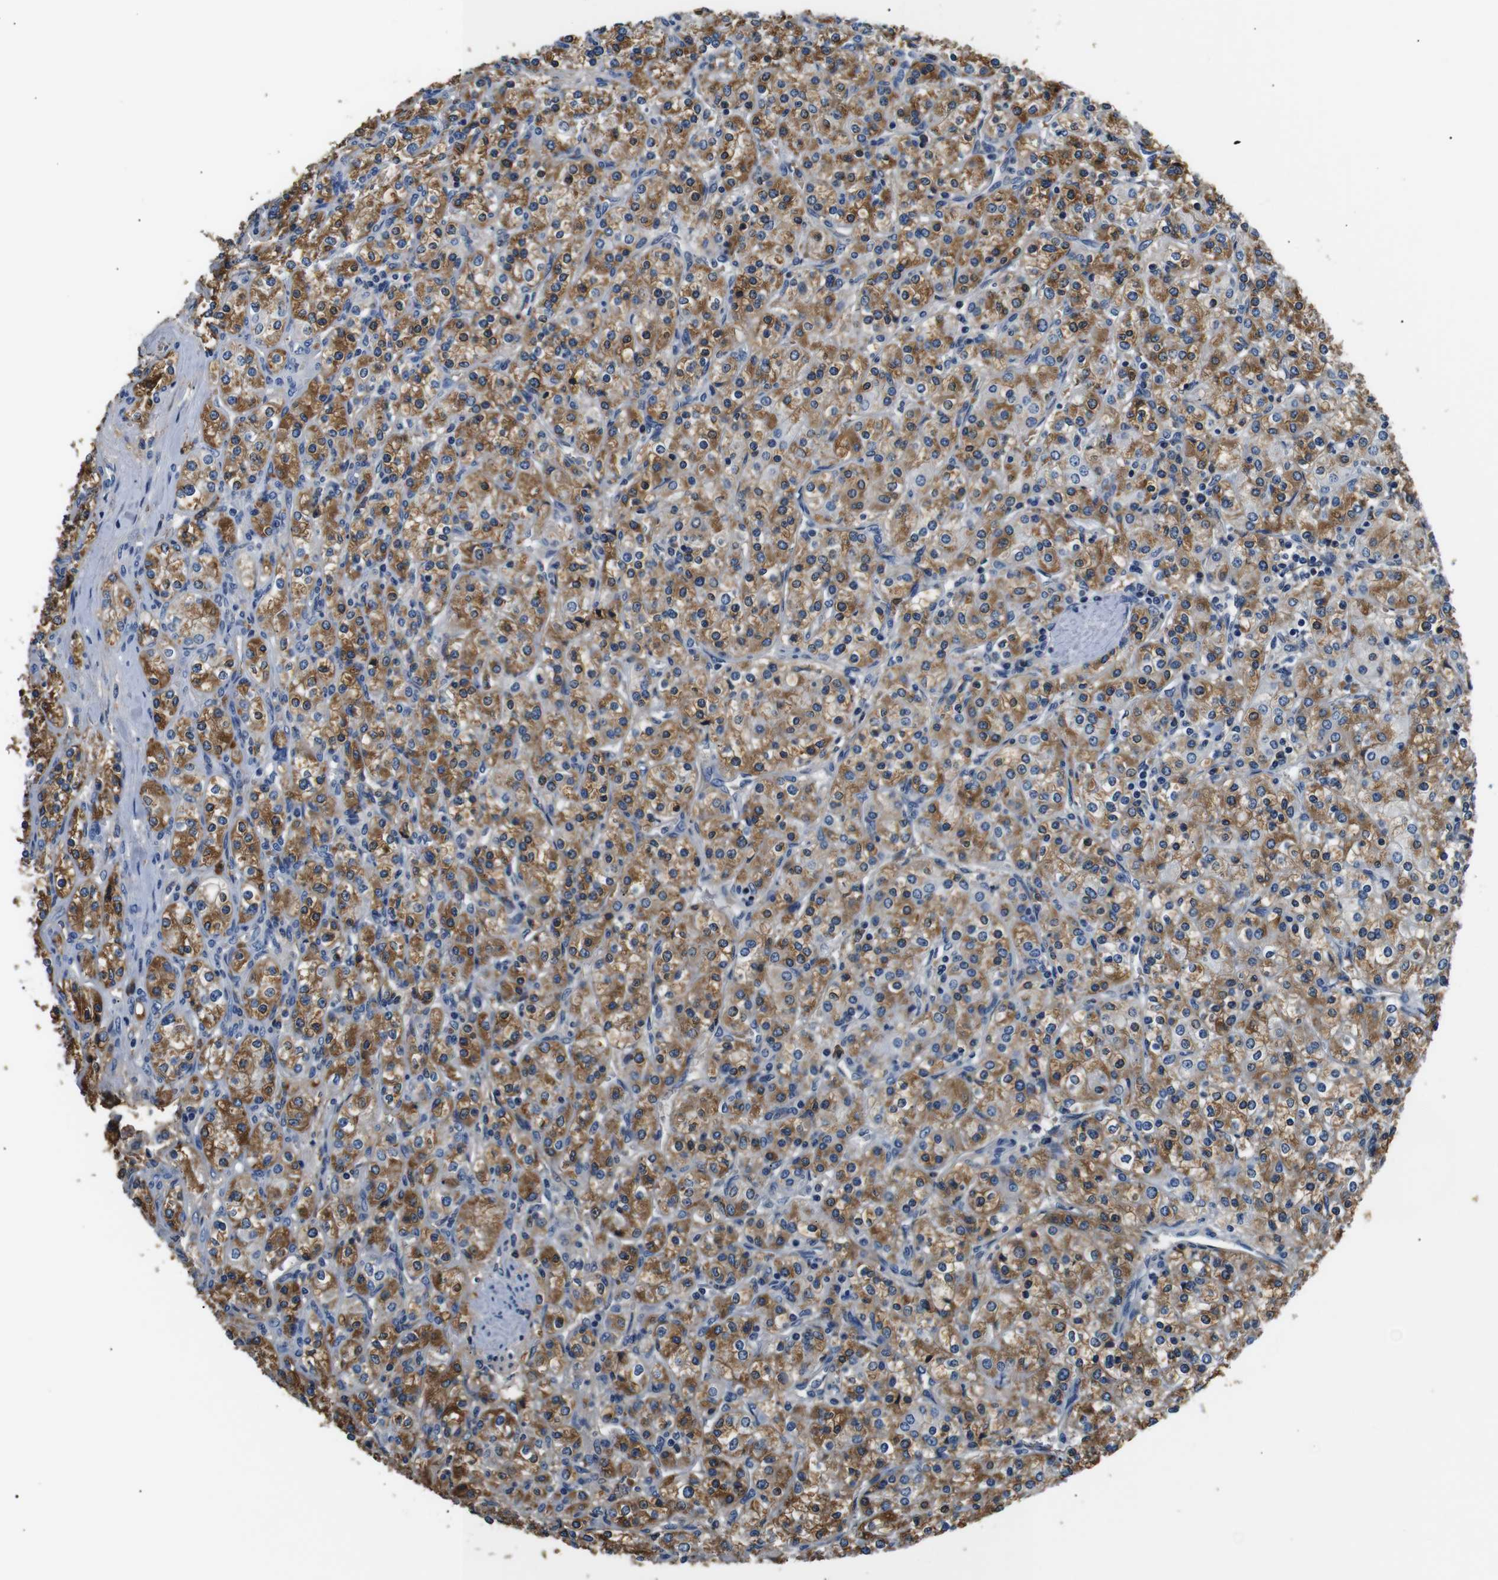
{"staining": {"intensity": "moderate", "quantity": ">75%", "location": "cytoplasmic/membranous"}, "tissue": "renal cancer", "cell_type": "Tumor cells", "image_type": "cancer", "snomed": [{"axis": "morphology", "description": "Adenocarcinoma, NOS"}, {"axis": "topography", "description": "Kidney"}], "caption": "High-power microscopy captured an IHC micrograph of renal adenocarcinoma, revealing moderate cytoplasmic/membranous expression in about >75% of tumor cells.", "gene": "LHCGR", "patient": {"sex": "male", "age": 77}}